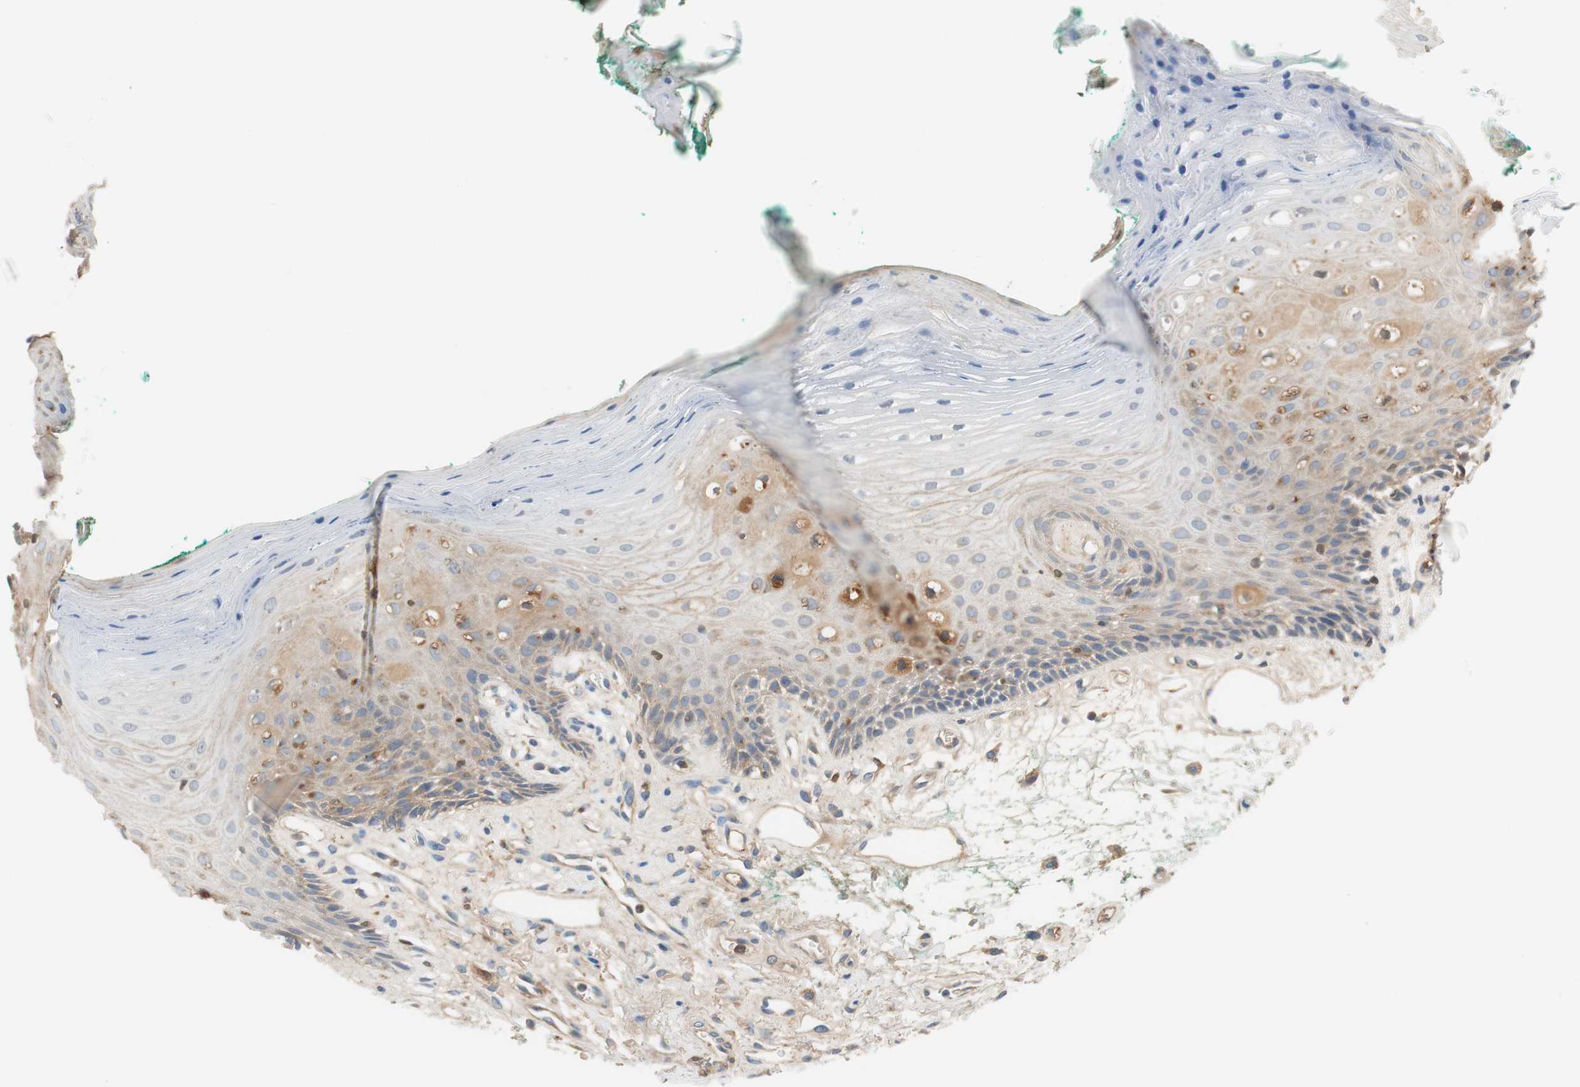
{"staining": {"intensity": "weak", "quantity": "25%-75%", "location": "cytoplasmic/membranous"}, "tissue": "oral mucosa", "cell_type": "Squamous epithelial cells", "image_type": "normal", "snomed": [{"axis": "morphology", "description": "Normal tissue, NOS"}, {"axis": "topography", "description": "Skeletal muscle"}, {"axis": "topography", "description": "Oral tissue"}, {"axis": "topography", "description": "Peripheral nerve tissue"}], "caption": "A micrograph of human oral mucosa stained for a protein exhibits weak cytoplasmic/membranous brown staining in squamous epithelial cells. (DAB IHC with brightfield microscopy, high magnification).", "gene": "C4A", "patient": {"sex": "female", "age": 84}}